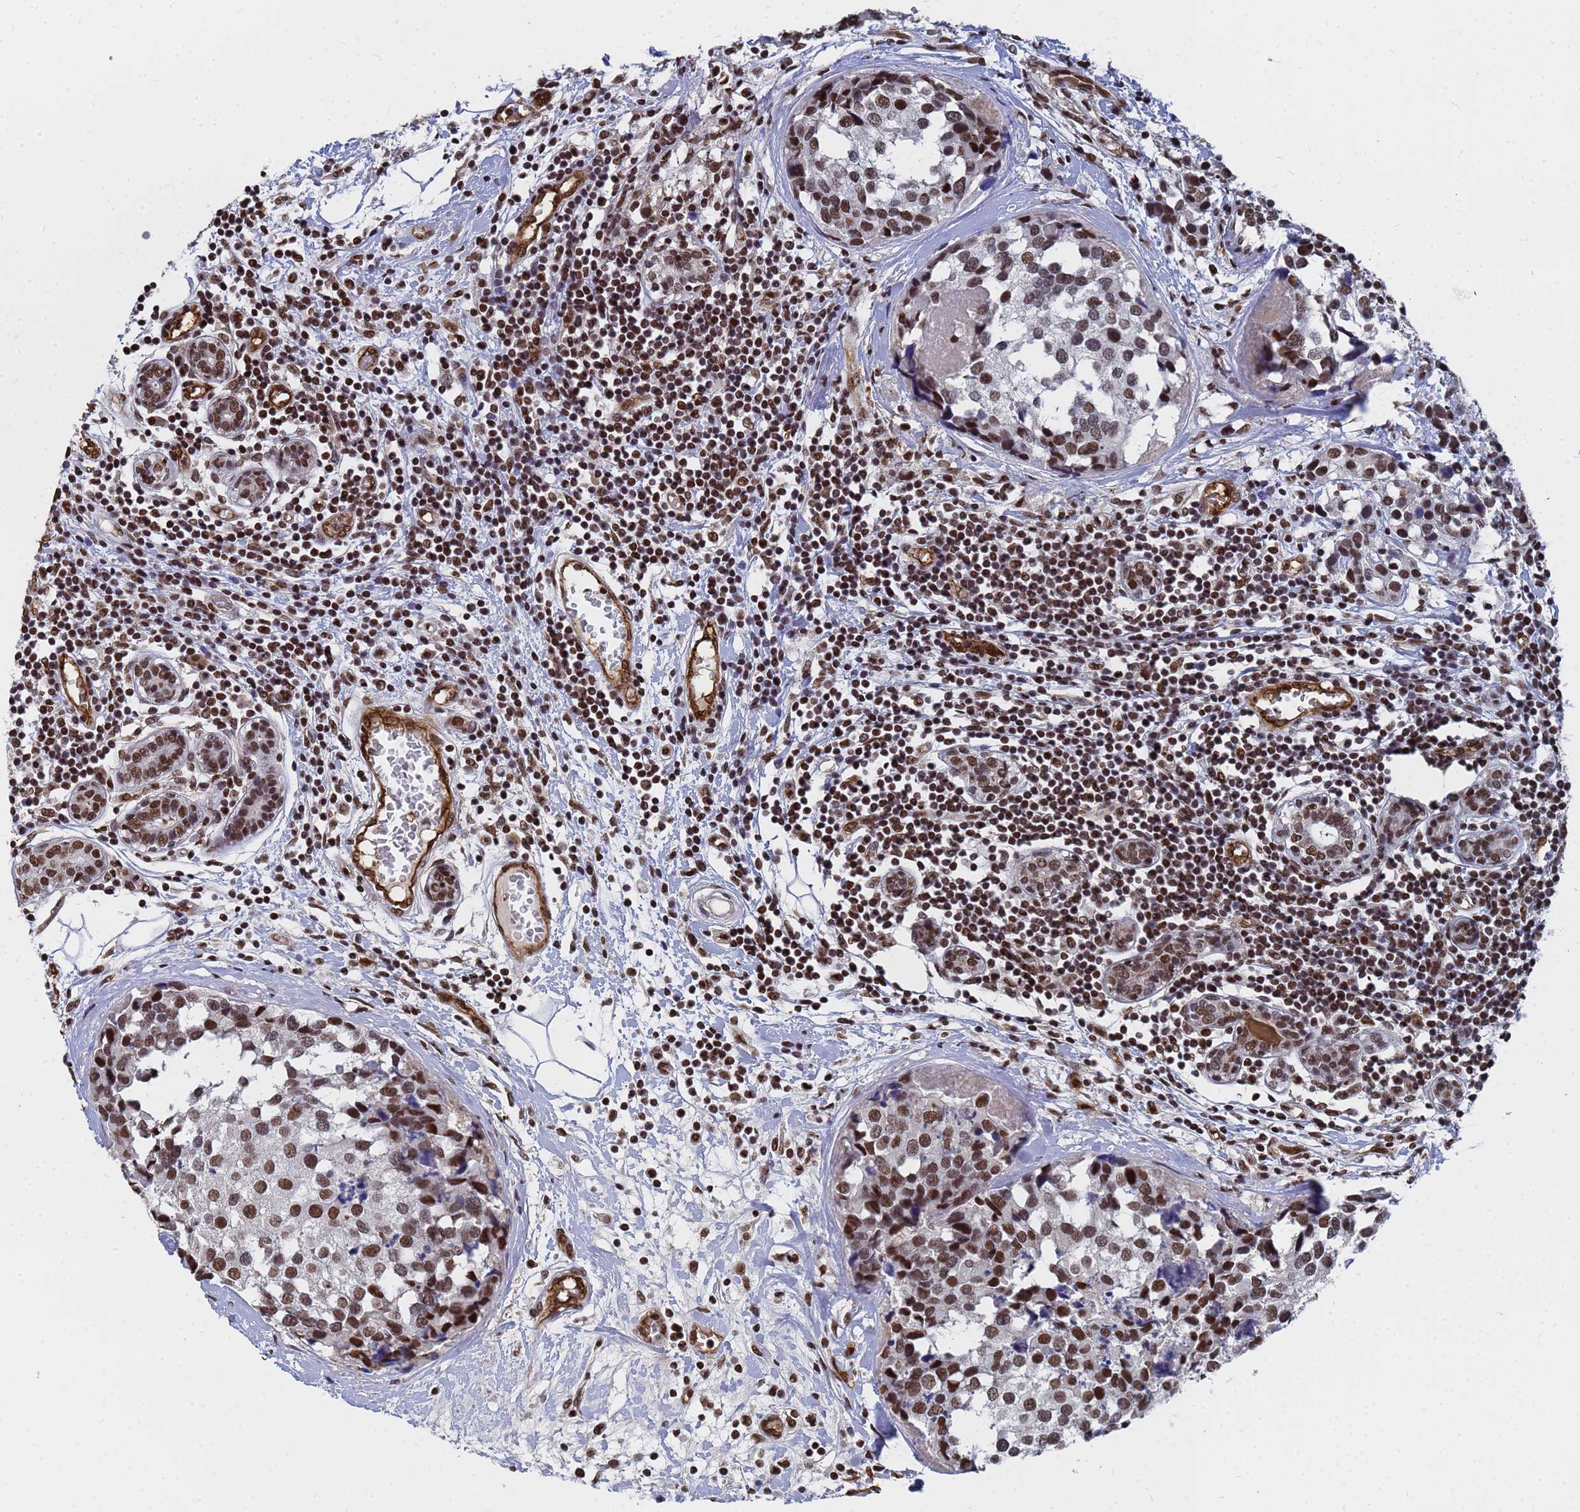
{"staining": {"intensity": "strong", "quantity": ">75%", "location": "nuclear"}, "tissue": "breast cancer", "cell_type": "Tumor cells", "image_type": "cancer", "snomed": [{"axis": "morphology", "description": "Lobular carcinoma"}, {"axis": "topography", "description": "Breast"}], "caption": "Immunohistochemistry (IHC) staining of breast cancer (lobular carcinoma), which demonstrates high levels of strong nuclear expression in about >75% of tumor cells indicating strong nuclear protein positivity. The staining was performed using DAB (brown) for protein detection and nuclei were counterstained in hematoxylin (blue).", "gene": "RAVER2", "patient": {"sex": "female", "age": 59}}